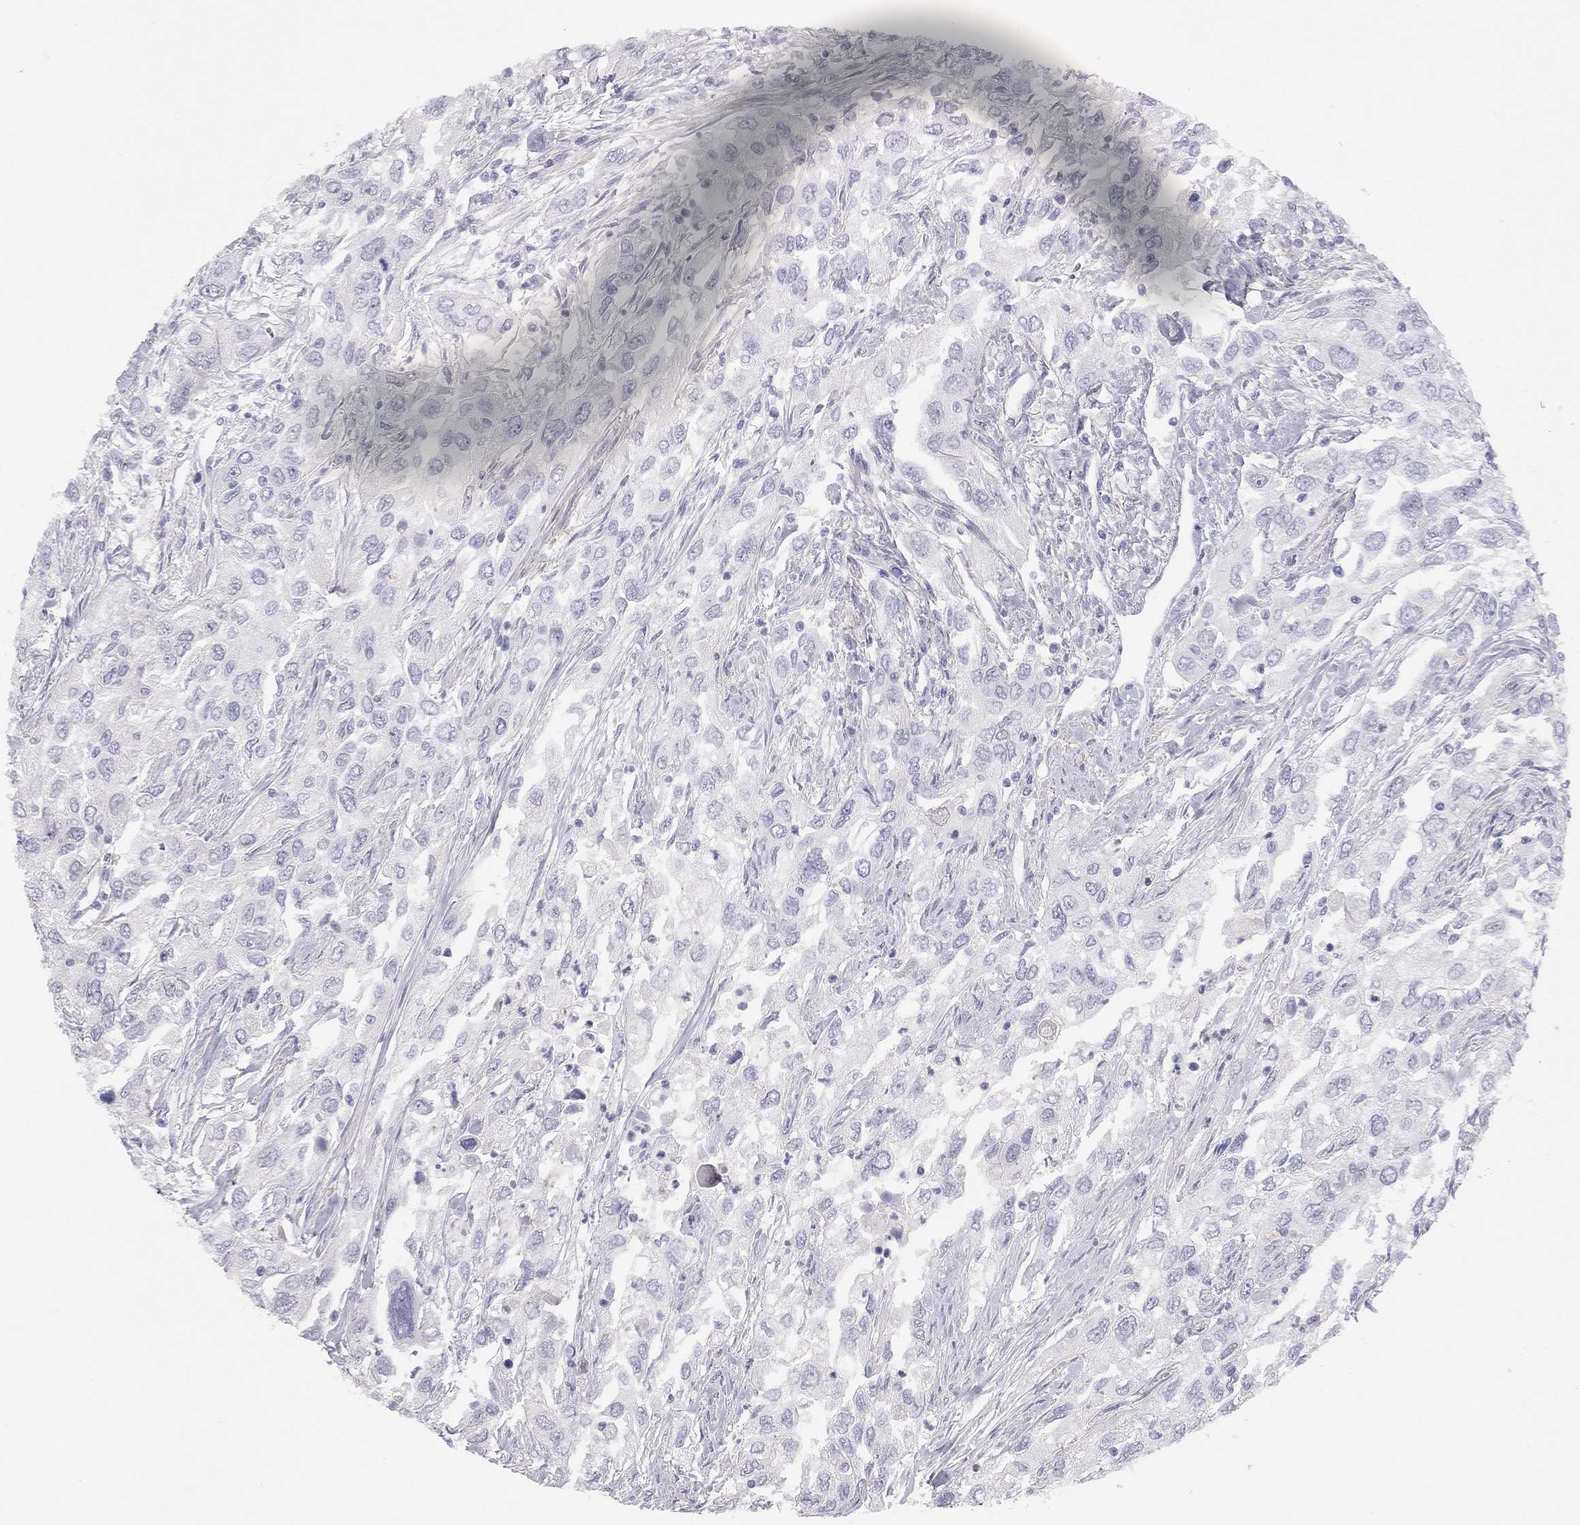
{"staining": {"intensity": "negative", "quantity": "none", "location": "none"}, "tissue": "urothelial cancer", "cell_type": "Tumor cells", "image_type": "cancer", "snomed": [{"axis": "morphology", "description": "Urothelial carcinoma, High grade"}, {"axis": "topography", "description": "Urinary bladder"}], "caption": "Immunohistochemical staining of urothelial cancer displays no significant positivity in tumor cells.", "gene": "ADCYAP1", "patient": {"sex": "male", "age": 76}}